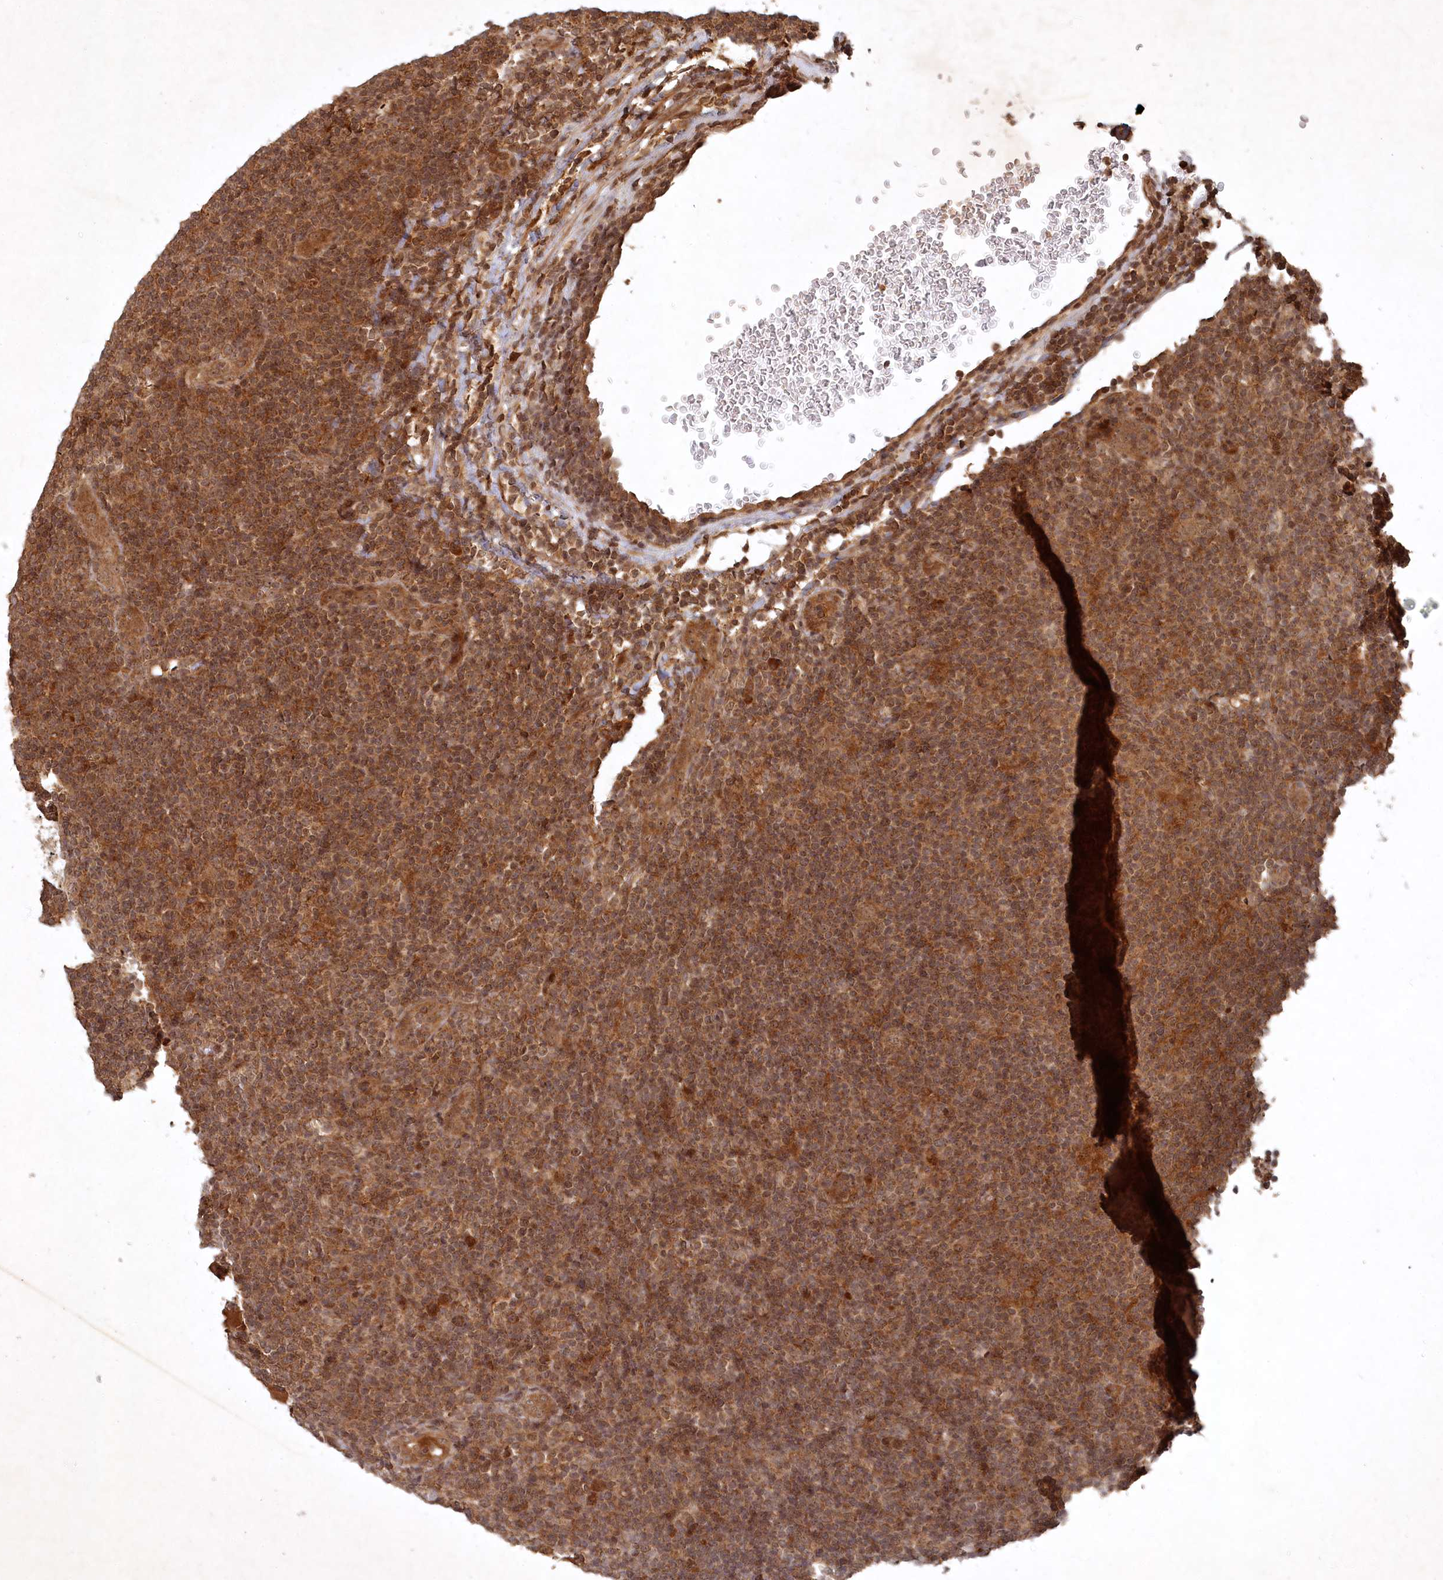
{"staining": {"intensity": "moderate", "quantity": ">75%", "location": "cytoplasmic/membranous"}, "tissue": "lymphoma", "cell_type": "Tumor cells", "image_type": "cancer", "snomed": [{"axis": "morphology", "description": "Hodgkin's disease, NOS"}, {"axis": "topography", "description": "Lymph node"}], "caption": "The photomicrograph displays staining of Hodgkin's disease, revealing moderate cytoplasmic/membranous protein positivity (brown color) within tumor cells.", "gene": "UNC93A", "patient": {"sex": "female", "age": 57}}